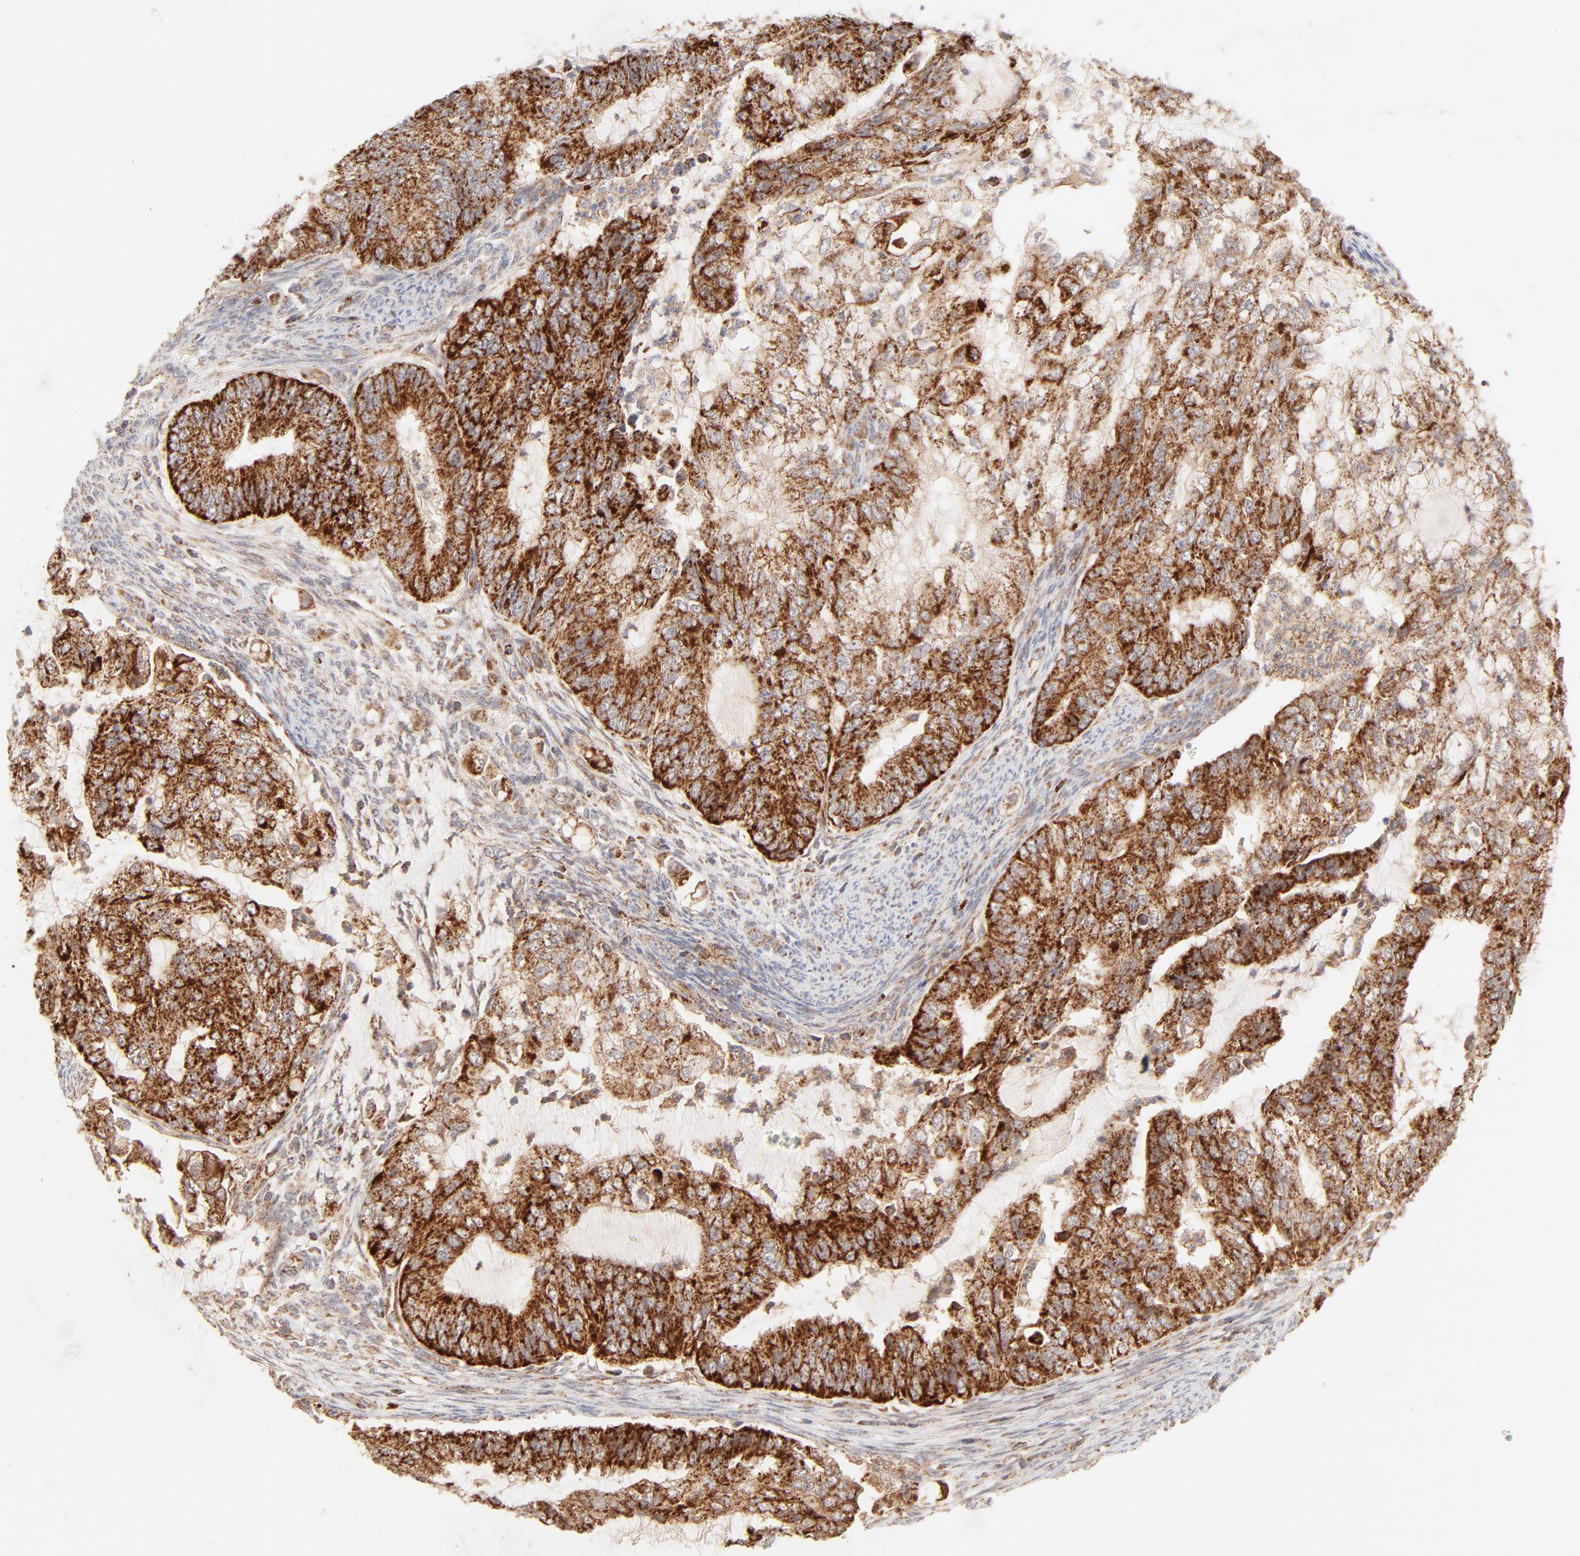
{"staining": {"intensity": "strong", "quantity": ">75%", "location": "cytoplasmic/membranous"}, "tissue": "endometrial cancer", "cell_type": "Tumor cells", "image_type": "cancer", "snomed": [{"axis": "morphology", "description": "Adenocarcinoma, NOS"}, {"axis": "topography", "description": "Endometrium"}], "caption": "Protein expression analysis of endometrial cancer exhibits strong cytoplasmic/membranous expression in approximately >75% of tumor cells.", "gene": "CSPG4", "patient": {"sex": "female", "age": 75}}